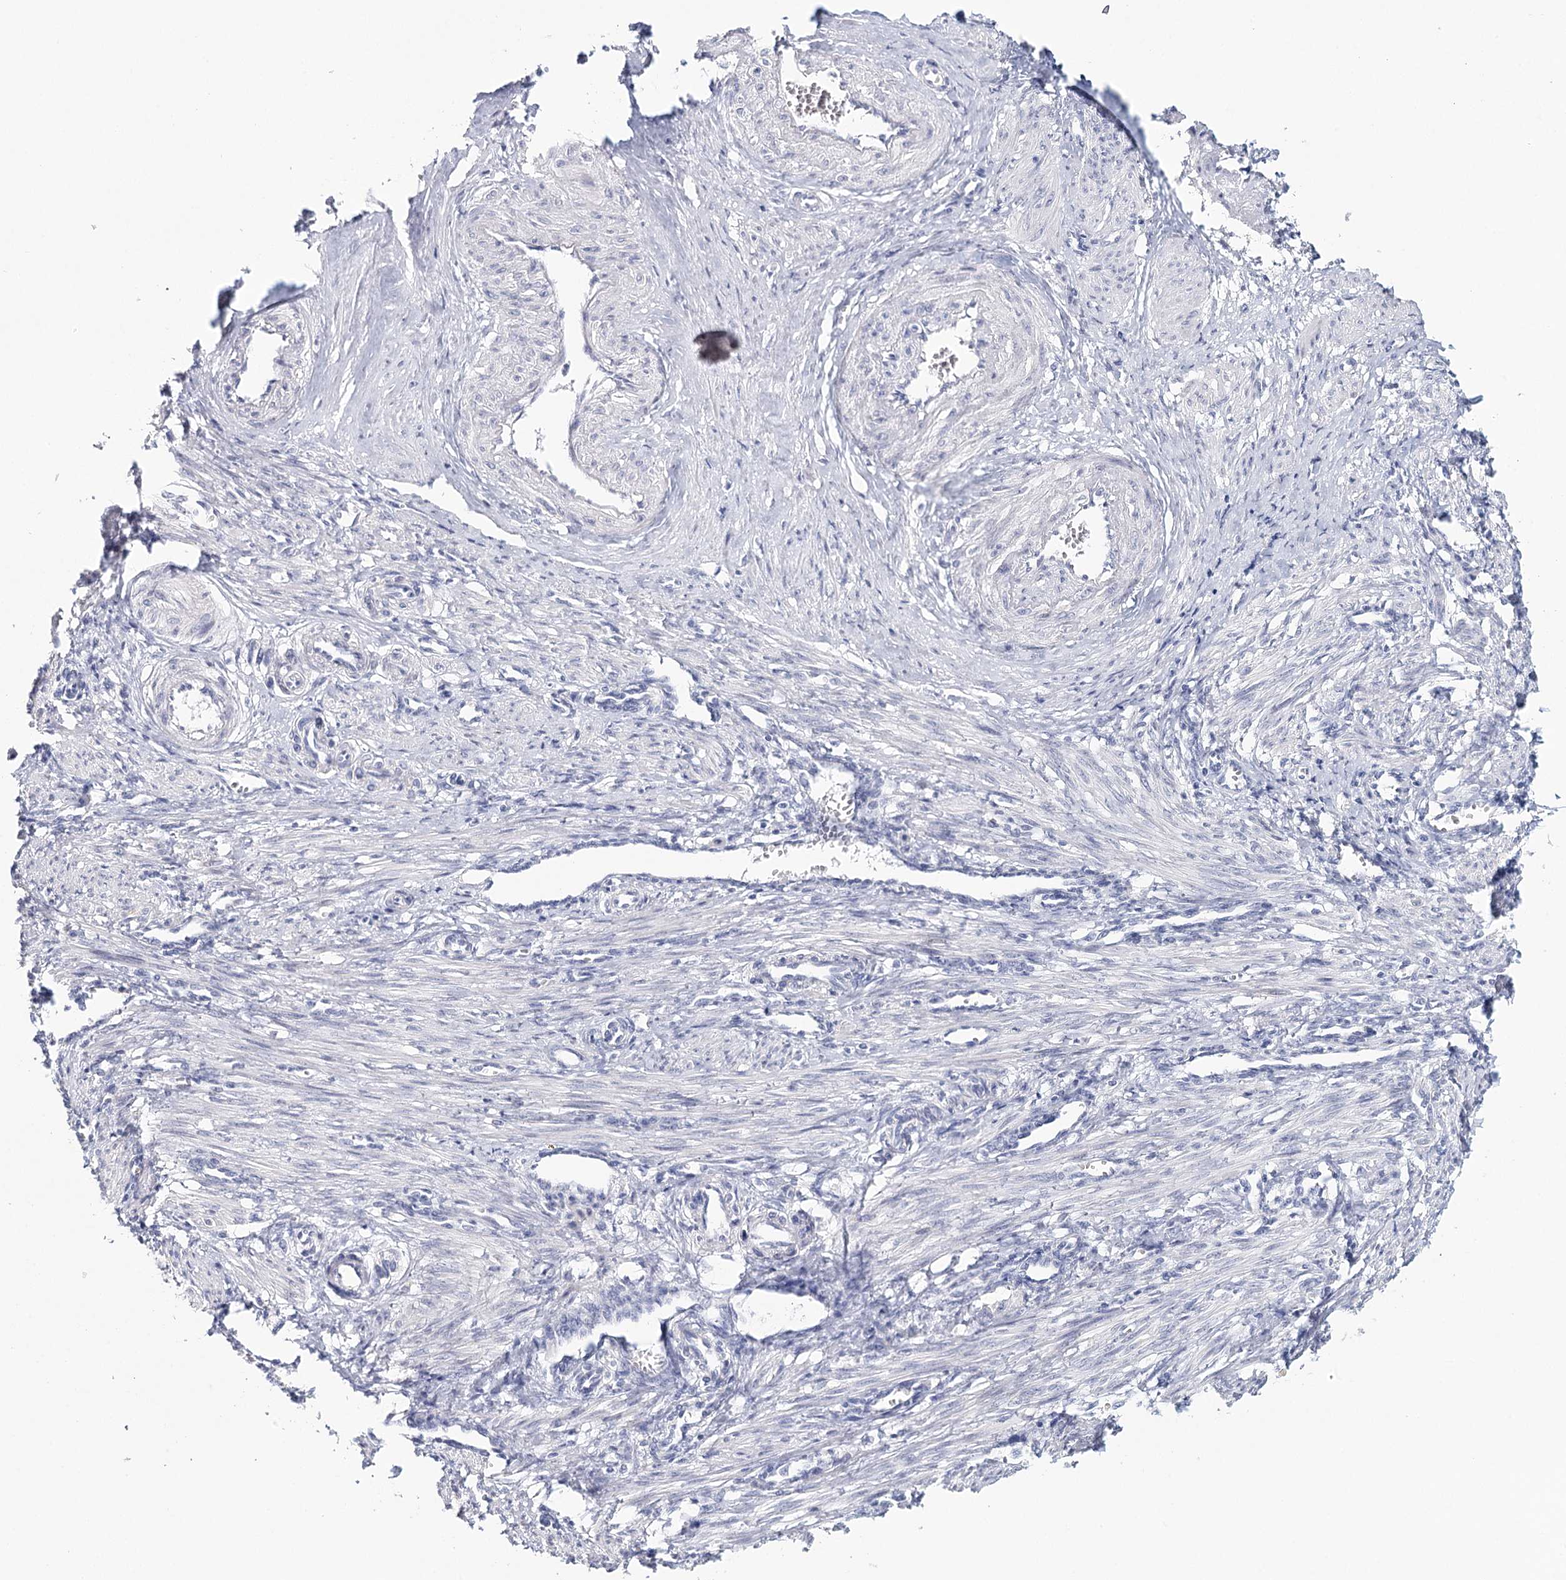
{"staining": {"intensity": "negative", "quantity": "none", "location": "none"}, "tissue": "smooth muscle", "cell_type": "Smooth muscle cells", "image_type": "normal", "snomed": [{"axis": "morphology", "description": "Normal tissue, NOS"}, {"axis": "topography", "description": "Endometrium"}], "caption": "Photomicrograph shows no significant protein expression in smooth muscle cells of unremarkable smooth muscle. (DAB (3,3'-diaminobenzidine) immunohistochemistry, high magnification).", "gene": "HSPA4L", "patient": {"sex": "female", "age": 33}}